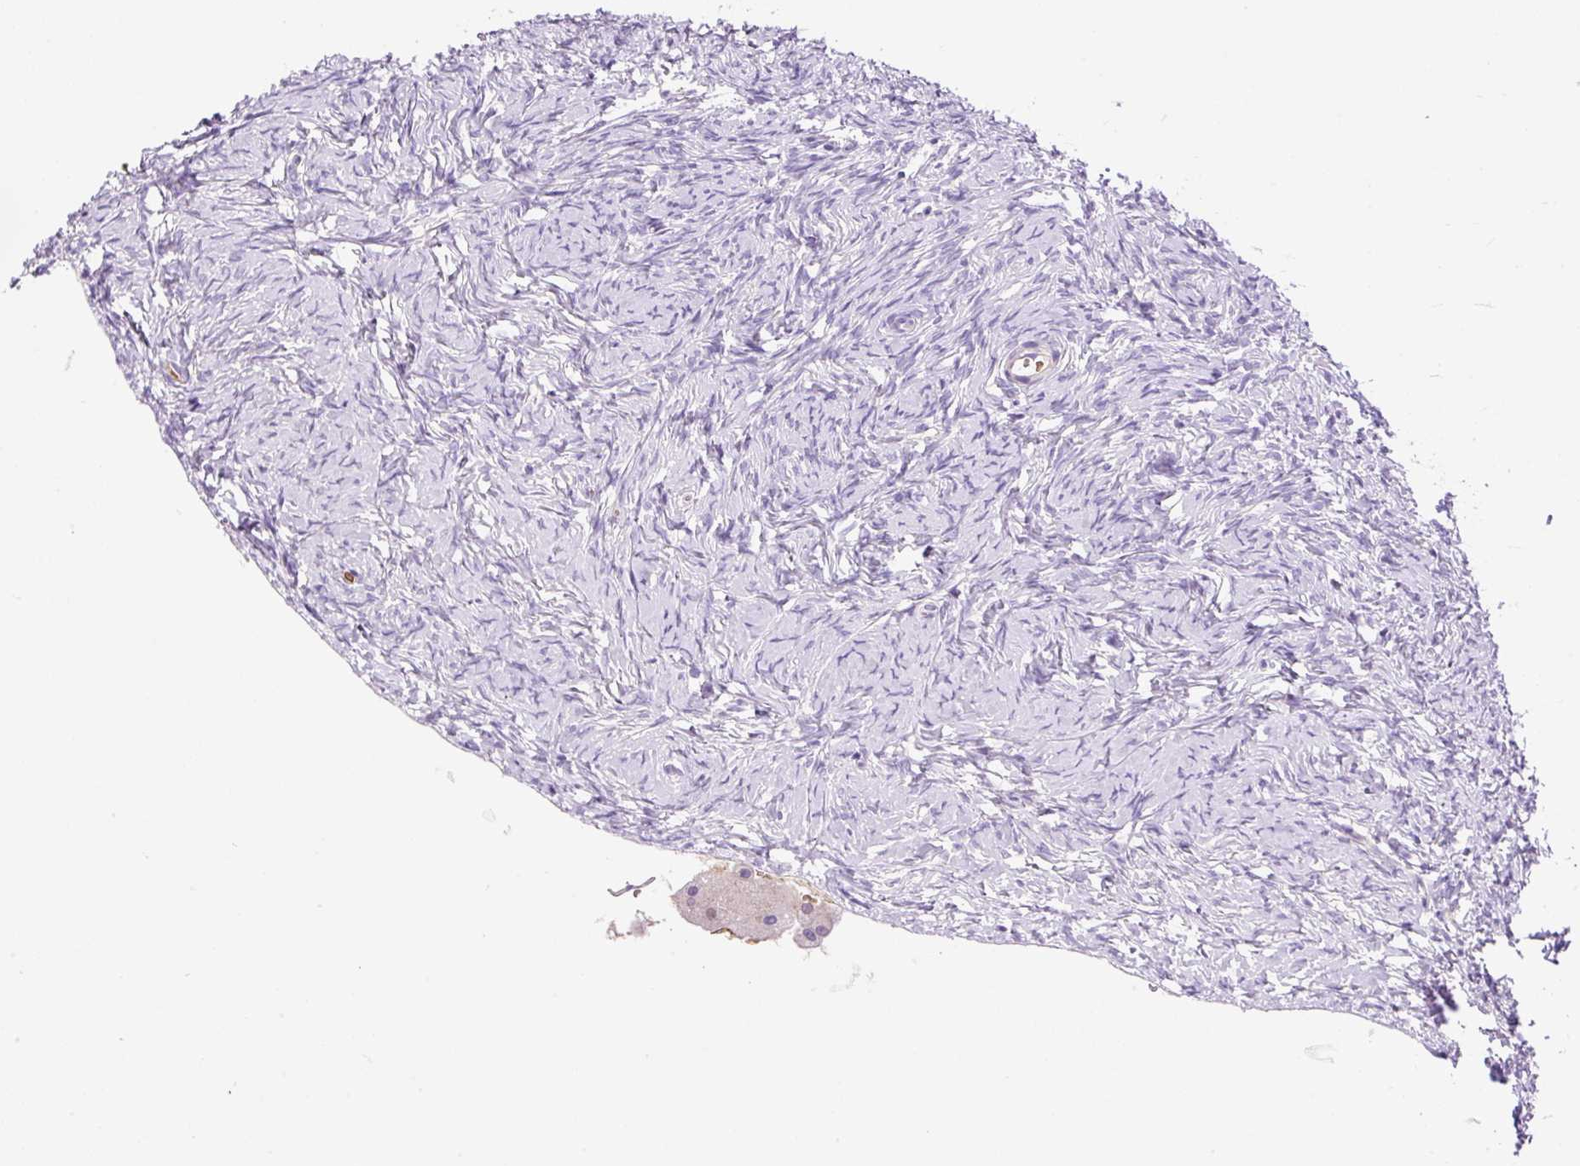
{"staining": {"intensity": "negative", "quantity": "none", "location": "none"}, "tissue": "ovary", "cell_type": "Ovarian stroma cells", "image_type": "normal", "snomed": [{"axis": "morphology", "description": "Normal tissue, NOS"}, {"axis": "topography", "description": "Ovary"}], "caption": "The histopathology image demonstrates no significant positivity in ovarian stroma cells of ovary.", "gene": "LHFPL5", "patient": {"sex": "female", "age": 51}}